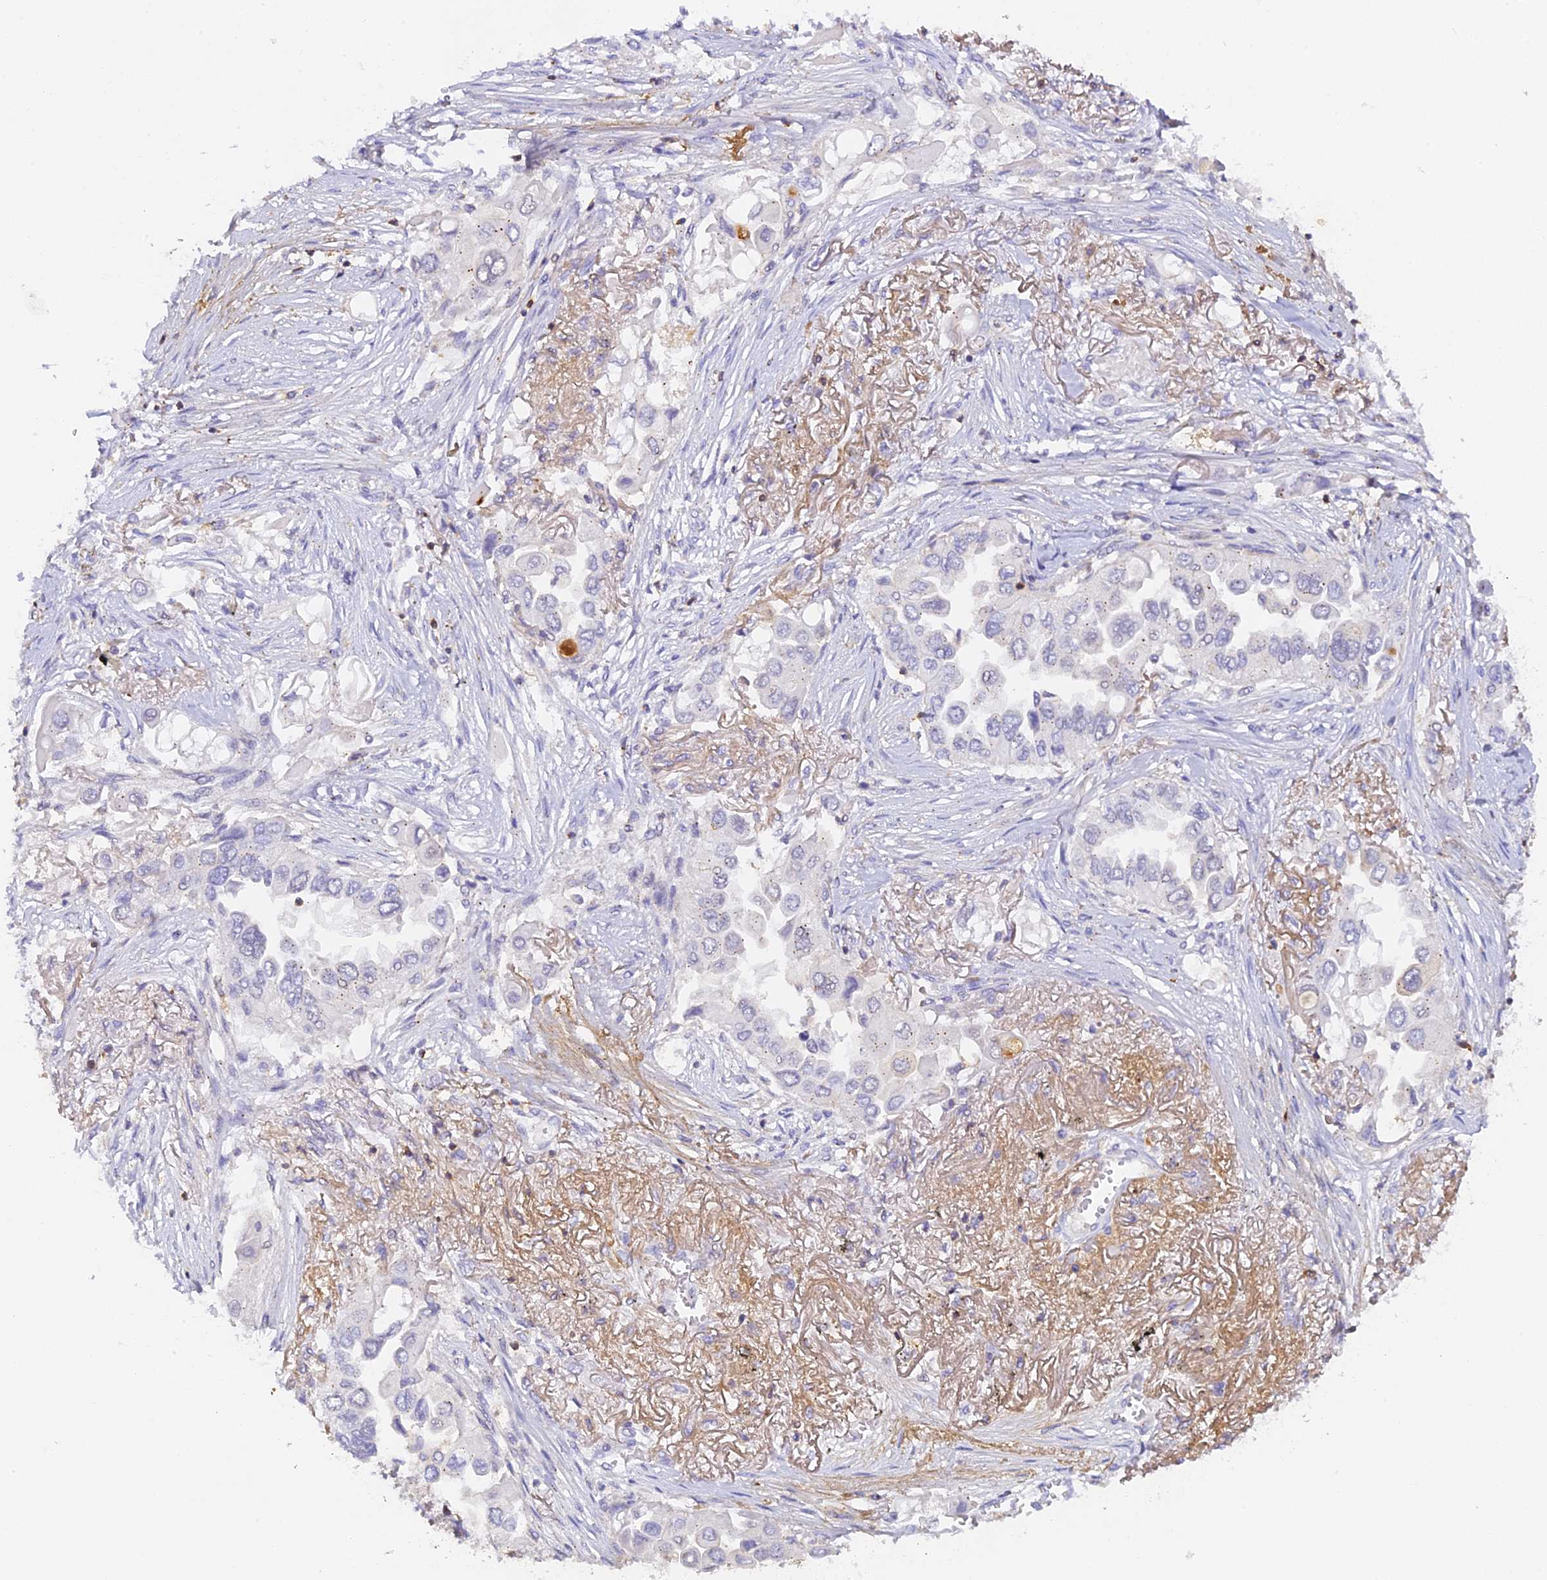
{"staining": {"intensity": "negative", "quantity": "none", "location": "none"}, "tissue": "lung cancer", "cell_type": "Tumor cells", "image_type": "cancer", "snomed": [{"axis": "morphology", "description": "Adenocarcinoma, NOS"}, {"axis": "topography", "description": "Lung"}], "caption": "DAB (3,3'-diaminobenzidine) immunohistochemical staining of lung cancer shows no significant expression in tumor cells.", "gene": "FYB1", "patient": {"sex": "female", "age": 76}}